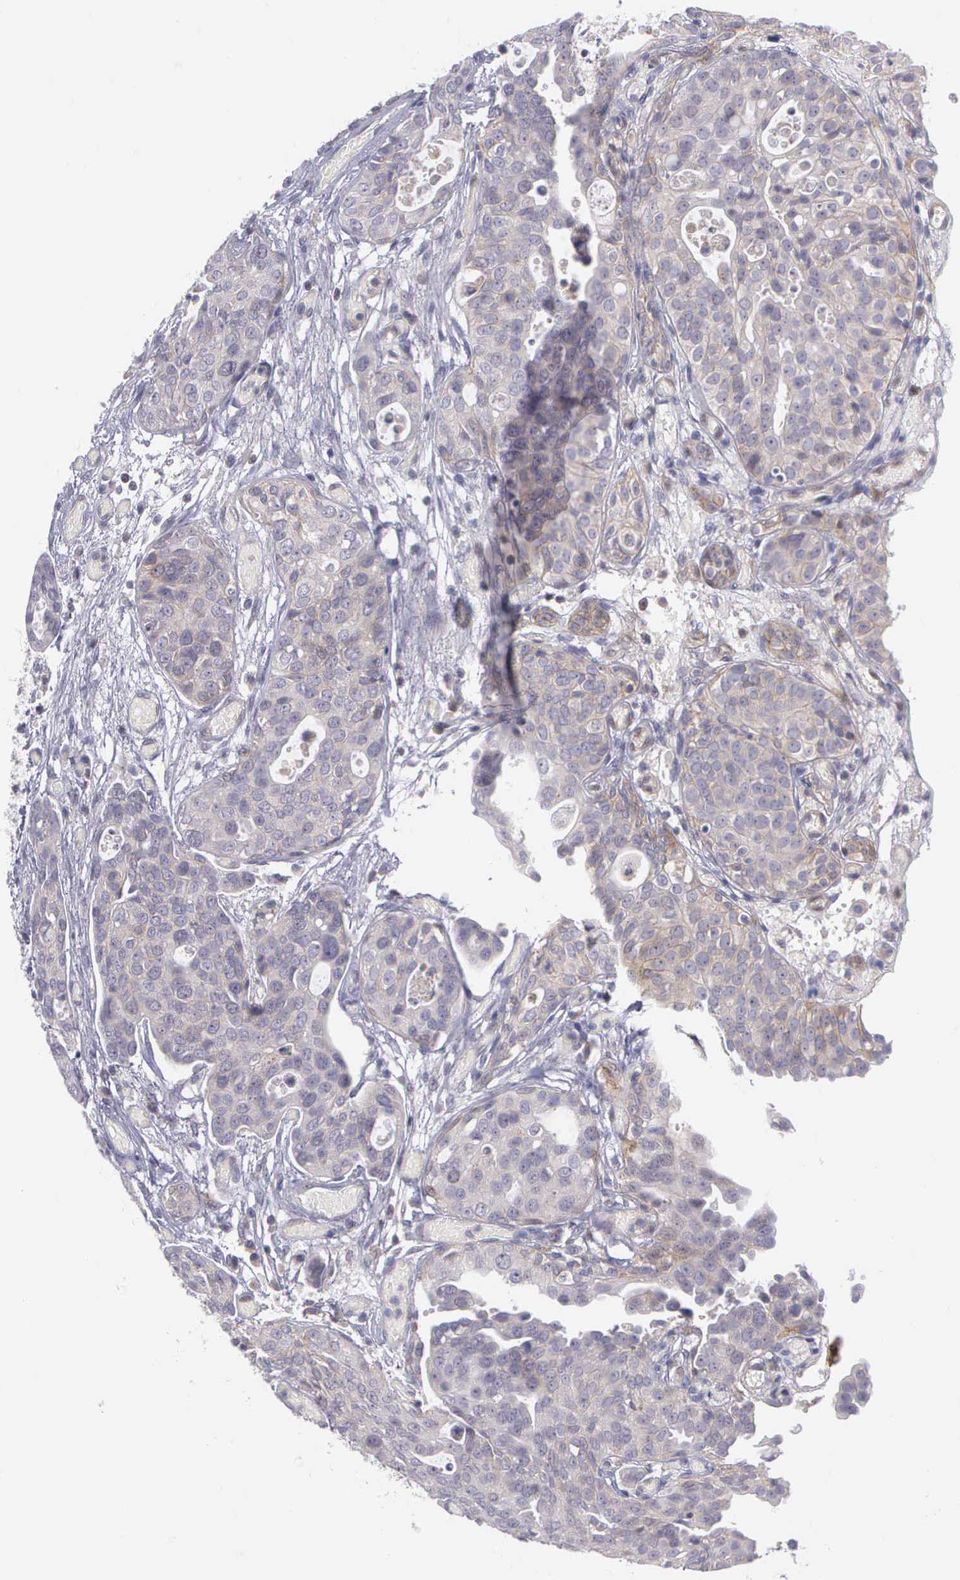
{"staining": {"intensity": "negative", "quantity": "none", "location": "none"}, "tissue": "urothelial cancer", "cell_type": "Tumor cells", "image_type": "cancer", "snomed": [{"axis": "morphology", "description": "Urothelial carcinoma, High grade"}, {"axis": "topography", "description": "Urinary bladder"}], "caption": "Image shows no significant protein positivity in tumor cells of urothelial cancer.", "gene": "MICAL3", "patient": {"sex": "male", "age": 78}}